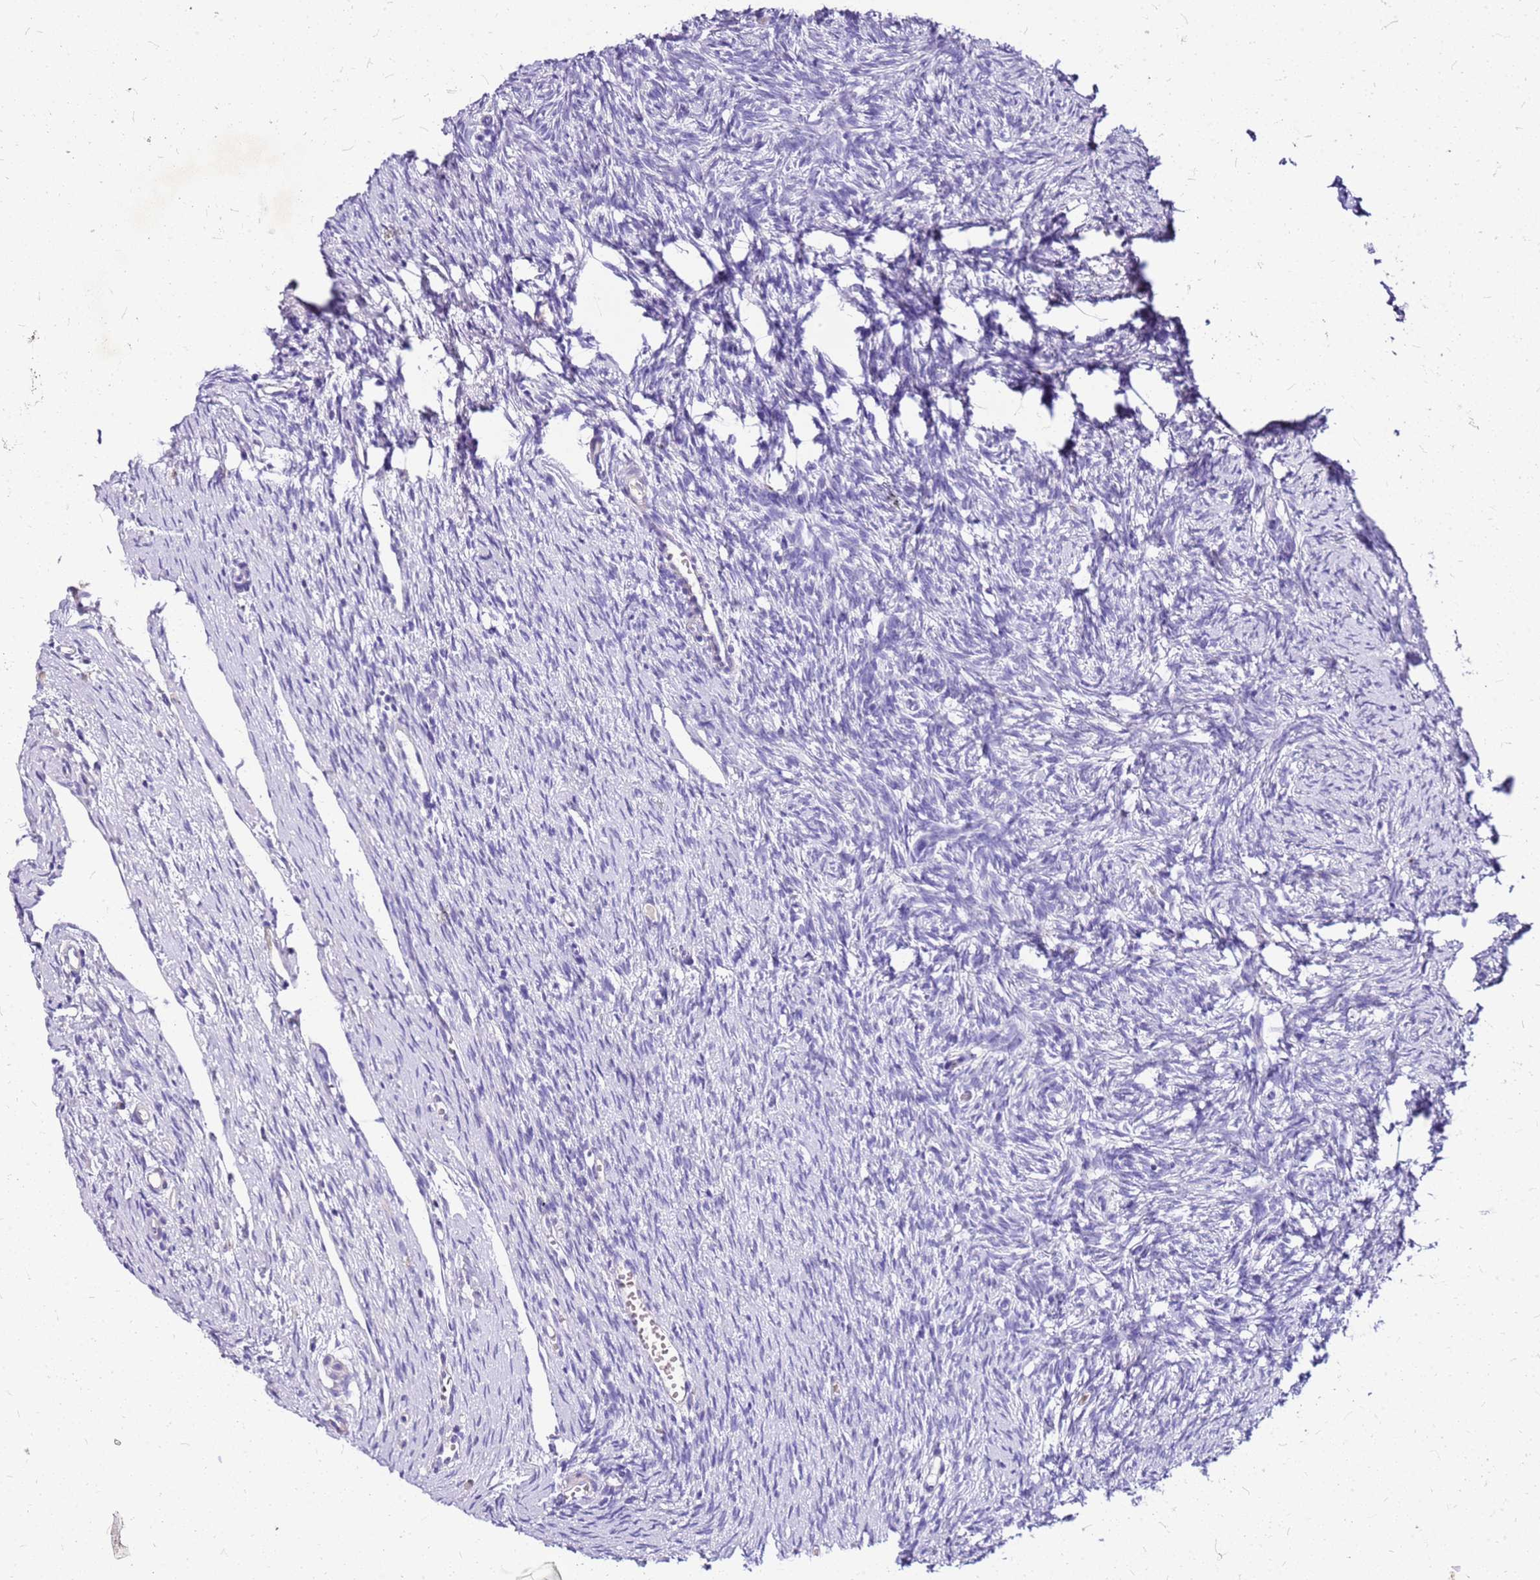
{"staining": {"intensity": "negative", "quantity": "none", "location": "none"}, "tissue": "ovary", "cell_type": "Ovarian stroma cells", "image_type": "normal", "snomed": [{"axis": "morphology", "description": "Normal tissue, NOS"}, {"axis": "topography", "description": "Ovary"}], "caption": "An immunohistochemistry (IHC) histopathology image of normal ovary is shown. There is no staining in ovarian stroma cells of ovary.", "gene": "DCDC2B", "patient": {"sex": "female", "age": 51}}